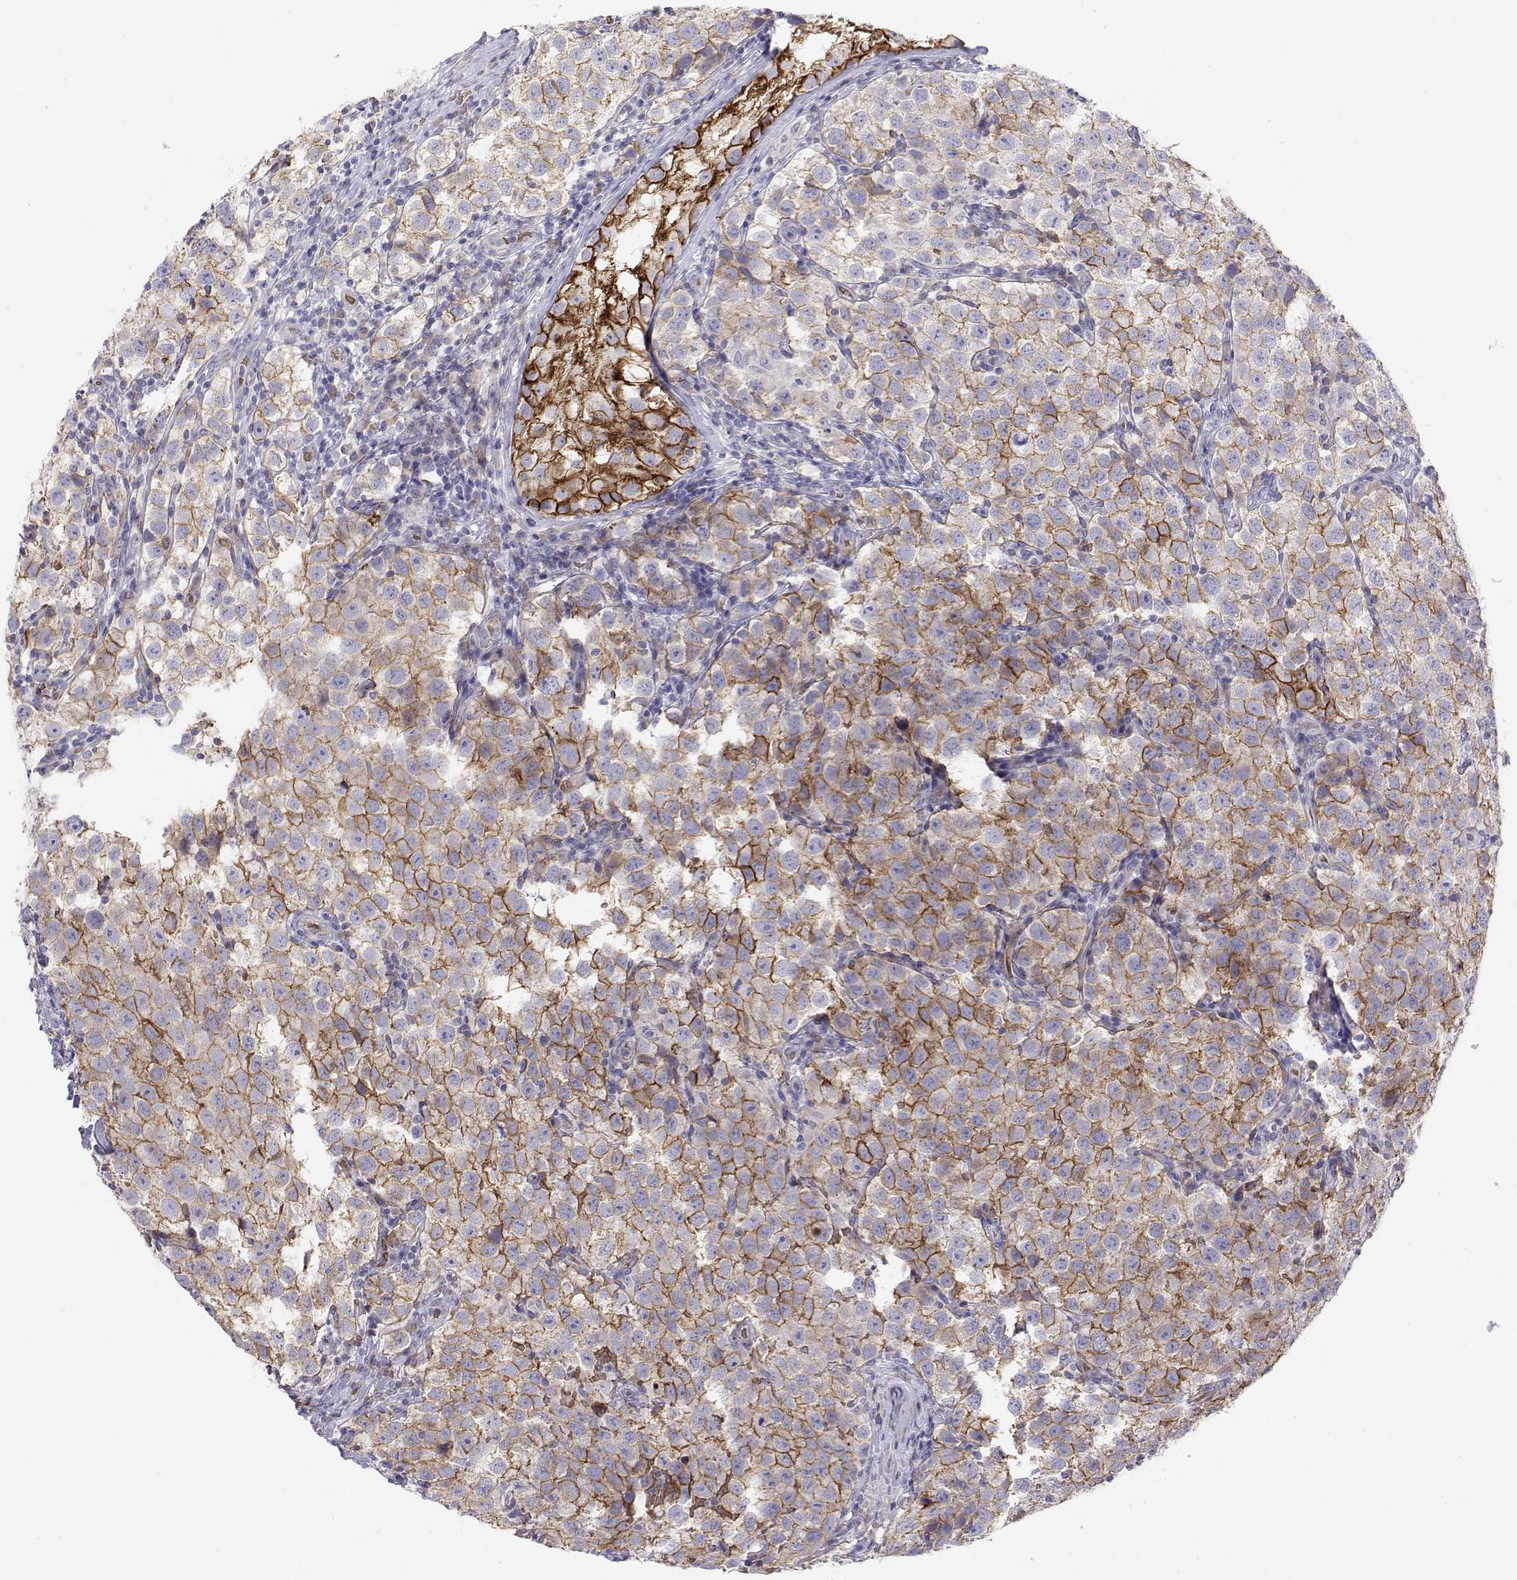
{"staining": {"intensity": "moderate", "quantity": "25%-75%", "location": "cytoplasmic/membranous"}, "tissue": "testis cancer", "cell_type": "Tumor cells", "image_type": "cancer", "snomed": [{"axis": "morphology", "description": "Seminoma, NOS"}, {"axis": "topography", "description": "Testis"}], "caption": "Immunohistochemistry of human seminoma (testis) reveals medium levels of moderate cytoplasmic/membranous expression in approximately 25%-75% of tumor cells.", "gene": "CADM1", "patient": {"sex": "male", "age": 37}}